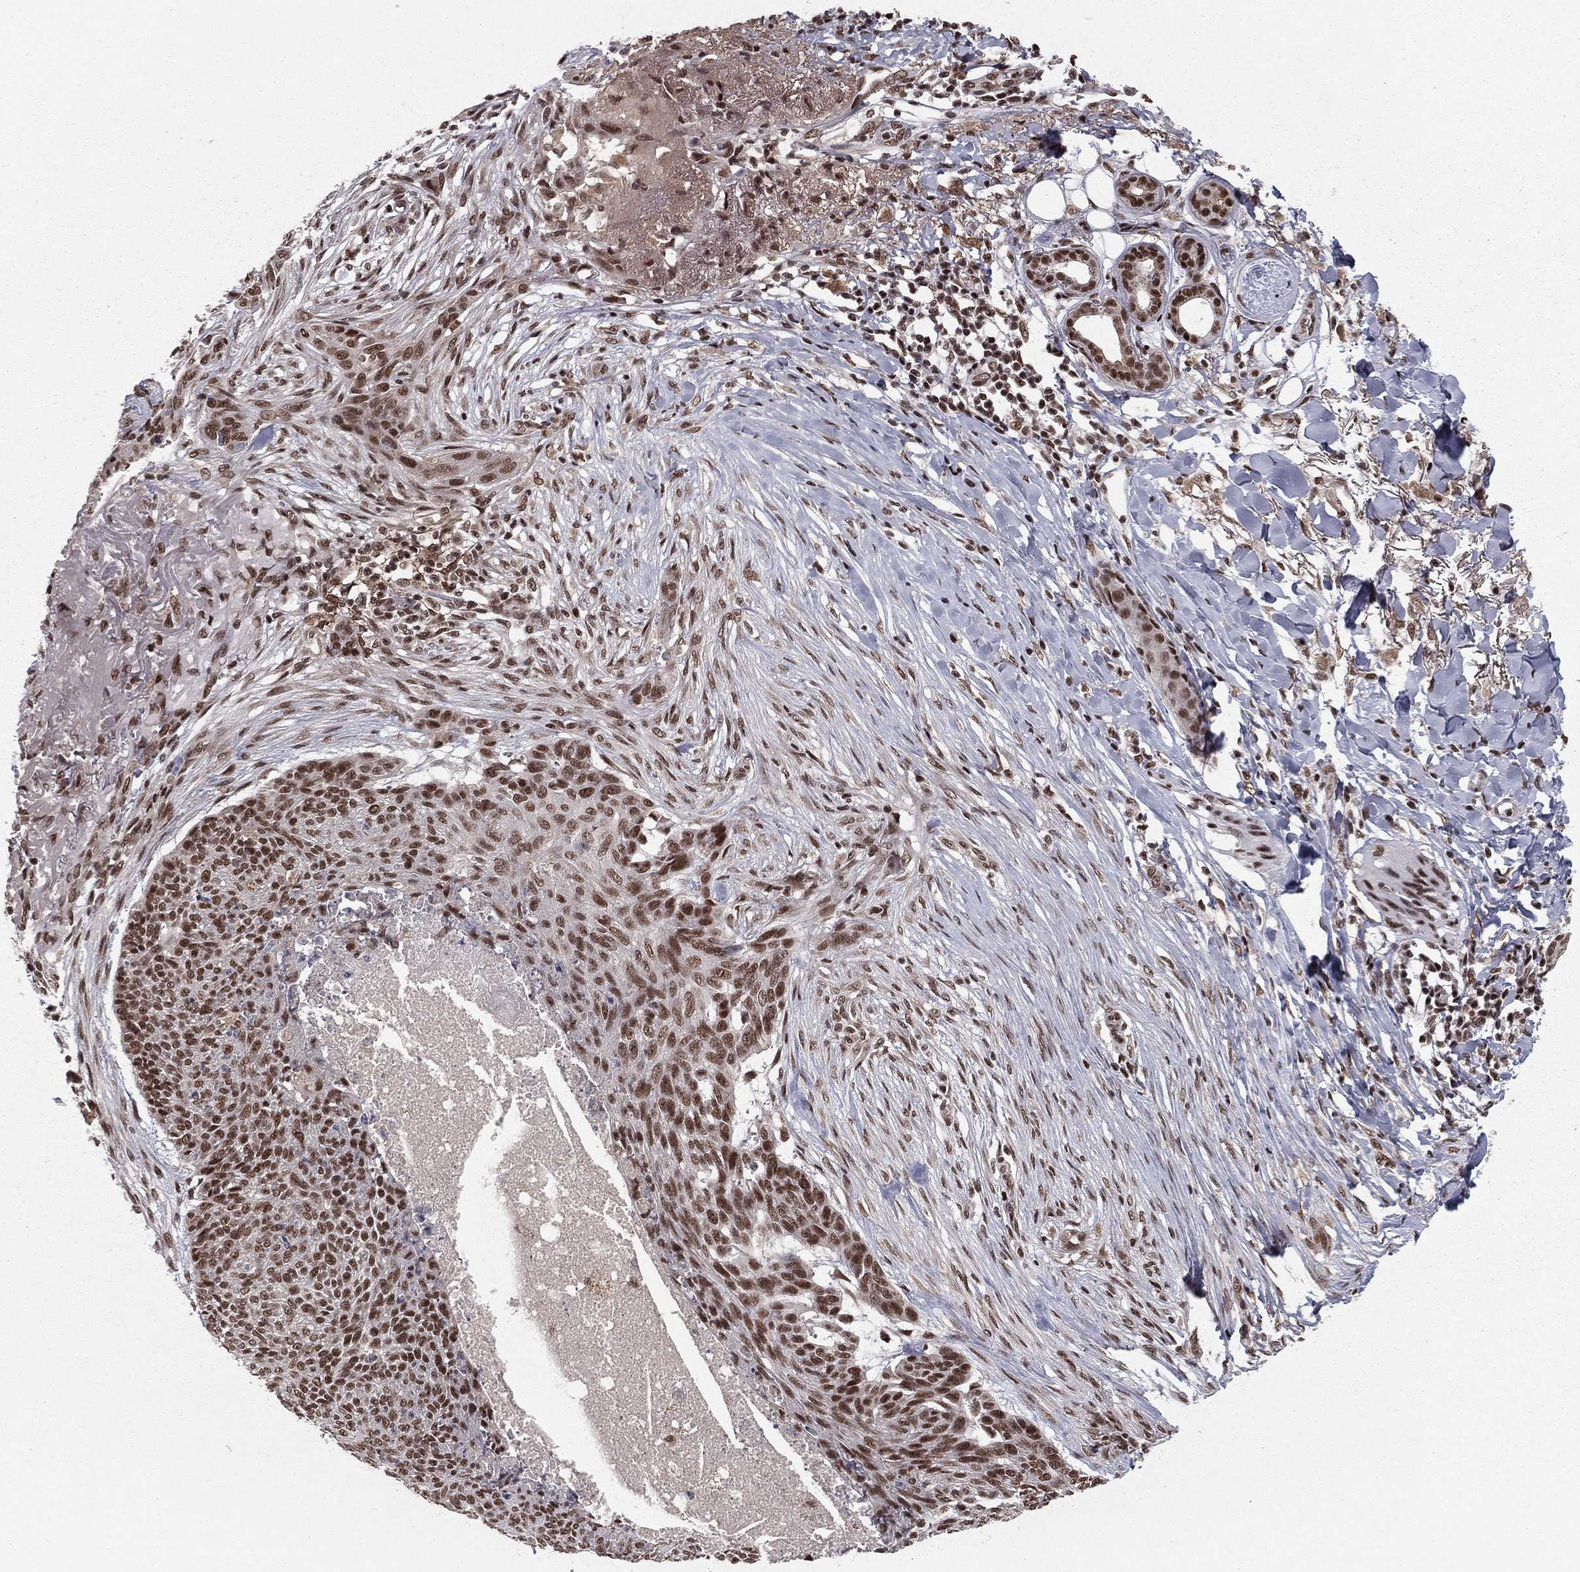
{"staining": {"intensity": "strong", "quantity": ">75%", "location": "nuclear"}, "tissue": "skin cancer", "cell_type": "Tumor cells", "image_type": "cancer", "snomed": [{"axis": "morphology", "description": "Normal tissue, NOS"}, {"axis": "morphology", "description": "Basal cell carcinoma"}, {"axis": "topography", "description": "Skin"}], "caption": "Skin cancer (basal cell carcinoma) stained with a protein marker exhibits strong staining in tumor cells.", "gene": "NFYB", "patient": {"sex": "male", "age": 84}}